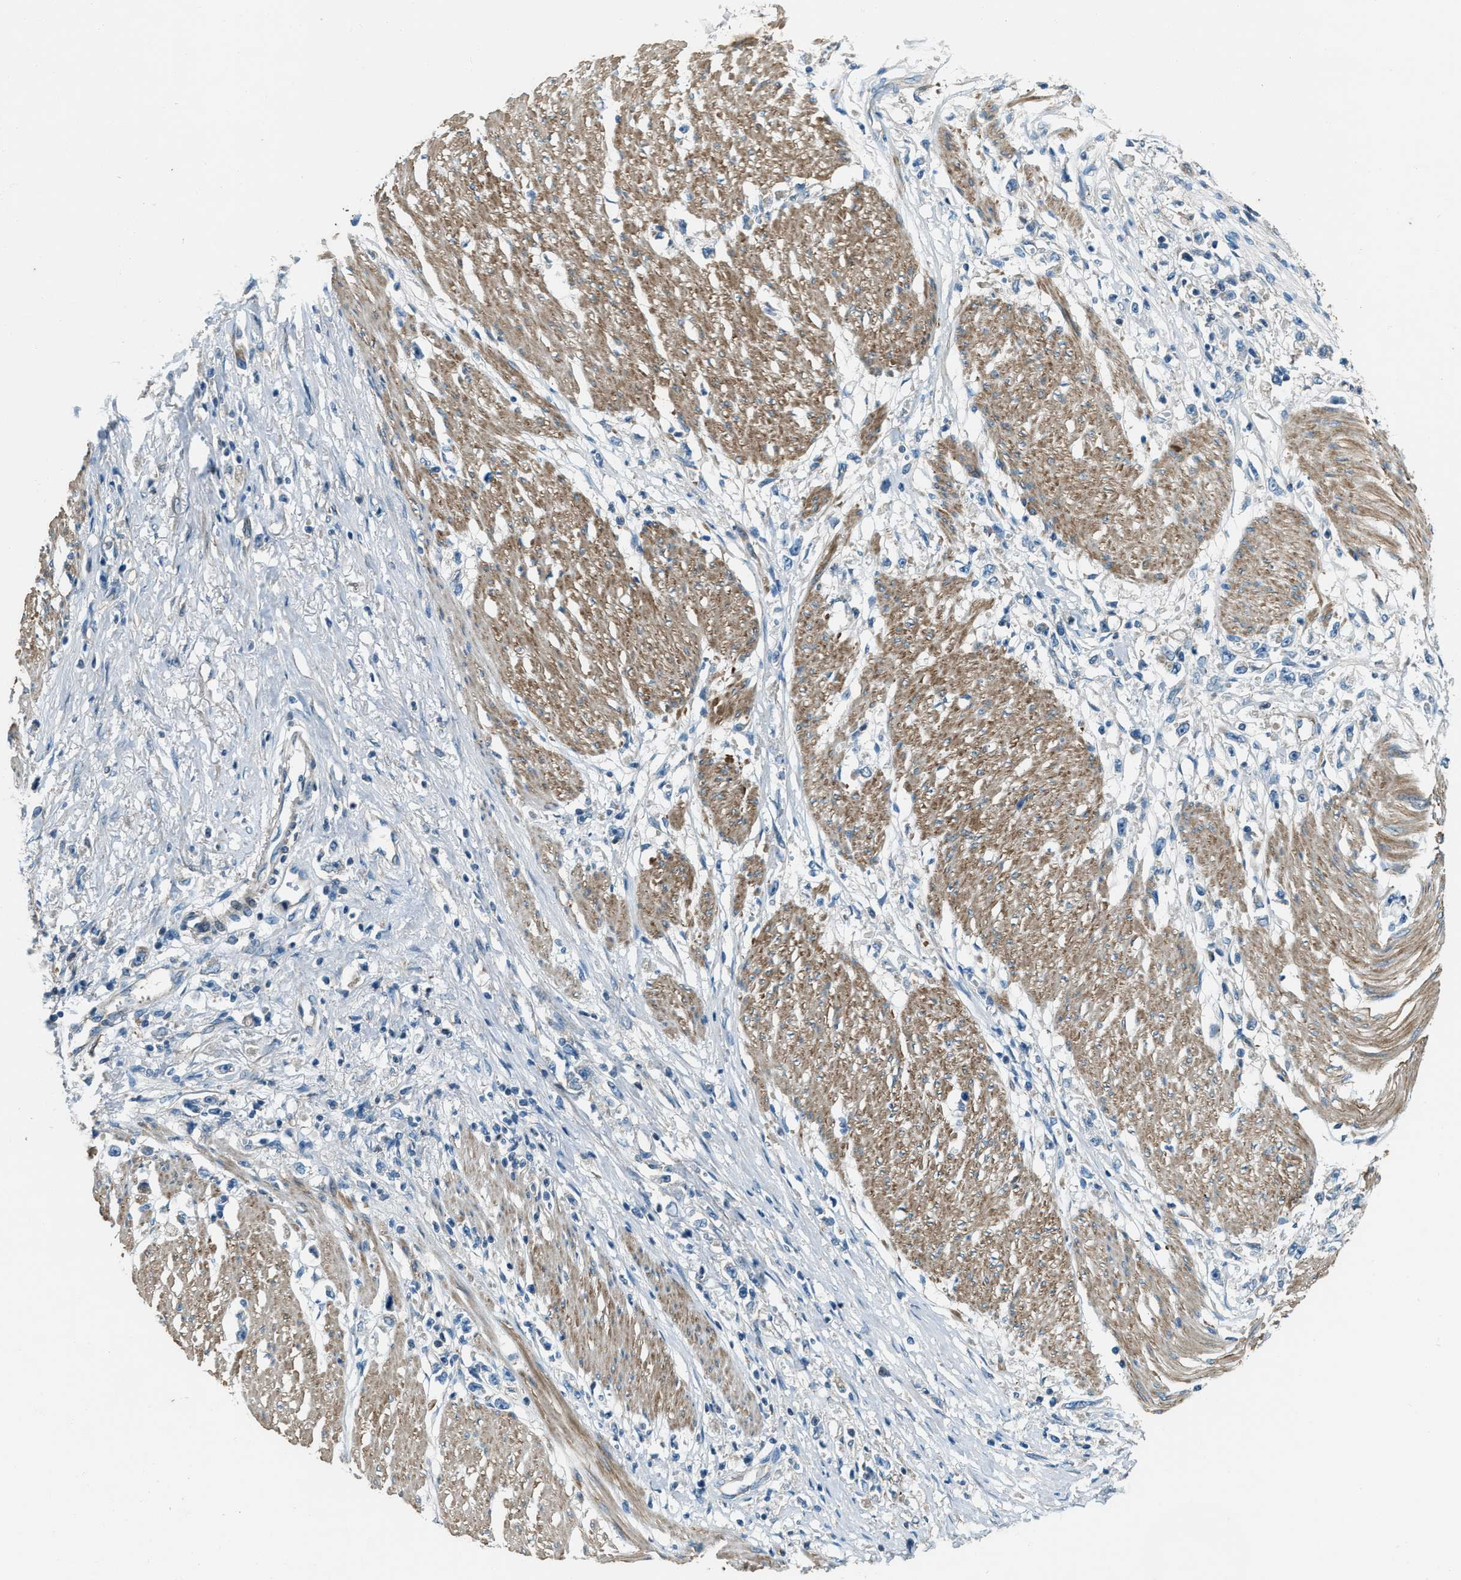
{"staining": {"intensity": "negative", "quantity": "none", "location": "none"}, "tissue": "stomach cancer", "cell_type": "Tumor cells", "image_type": "cancer", "snomed": [{"axis": "morphology", "description": "Adenocarcinoma, NOS"}, {"axis": "topography", "description": "Stomach"}], "caption": "The immunohistochemistry (IHC) histopathology image has no significant positivity in tumor cells of stomach cancer (adenocarcinoma) tissue.", "gene": "SVIL", "patient": {"sex": "female", "age": 59}}